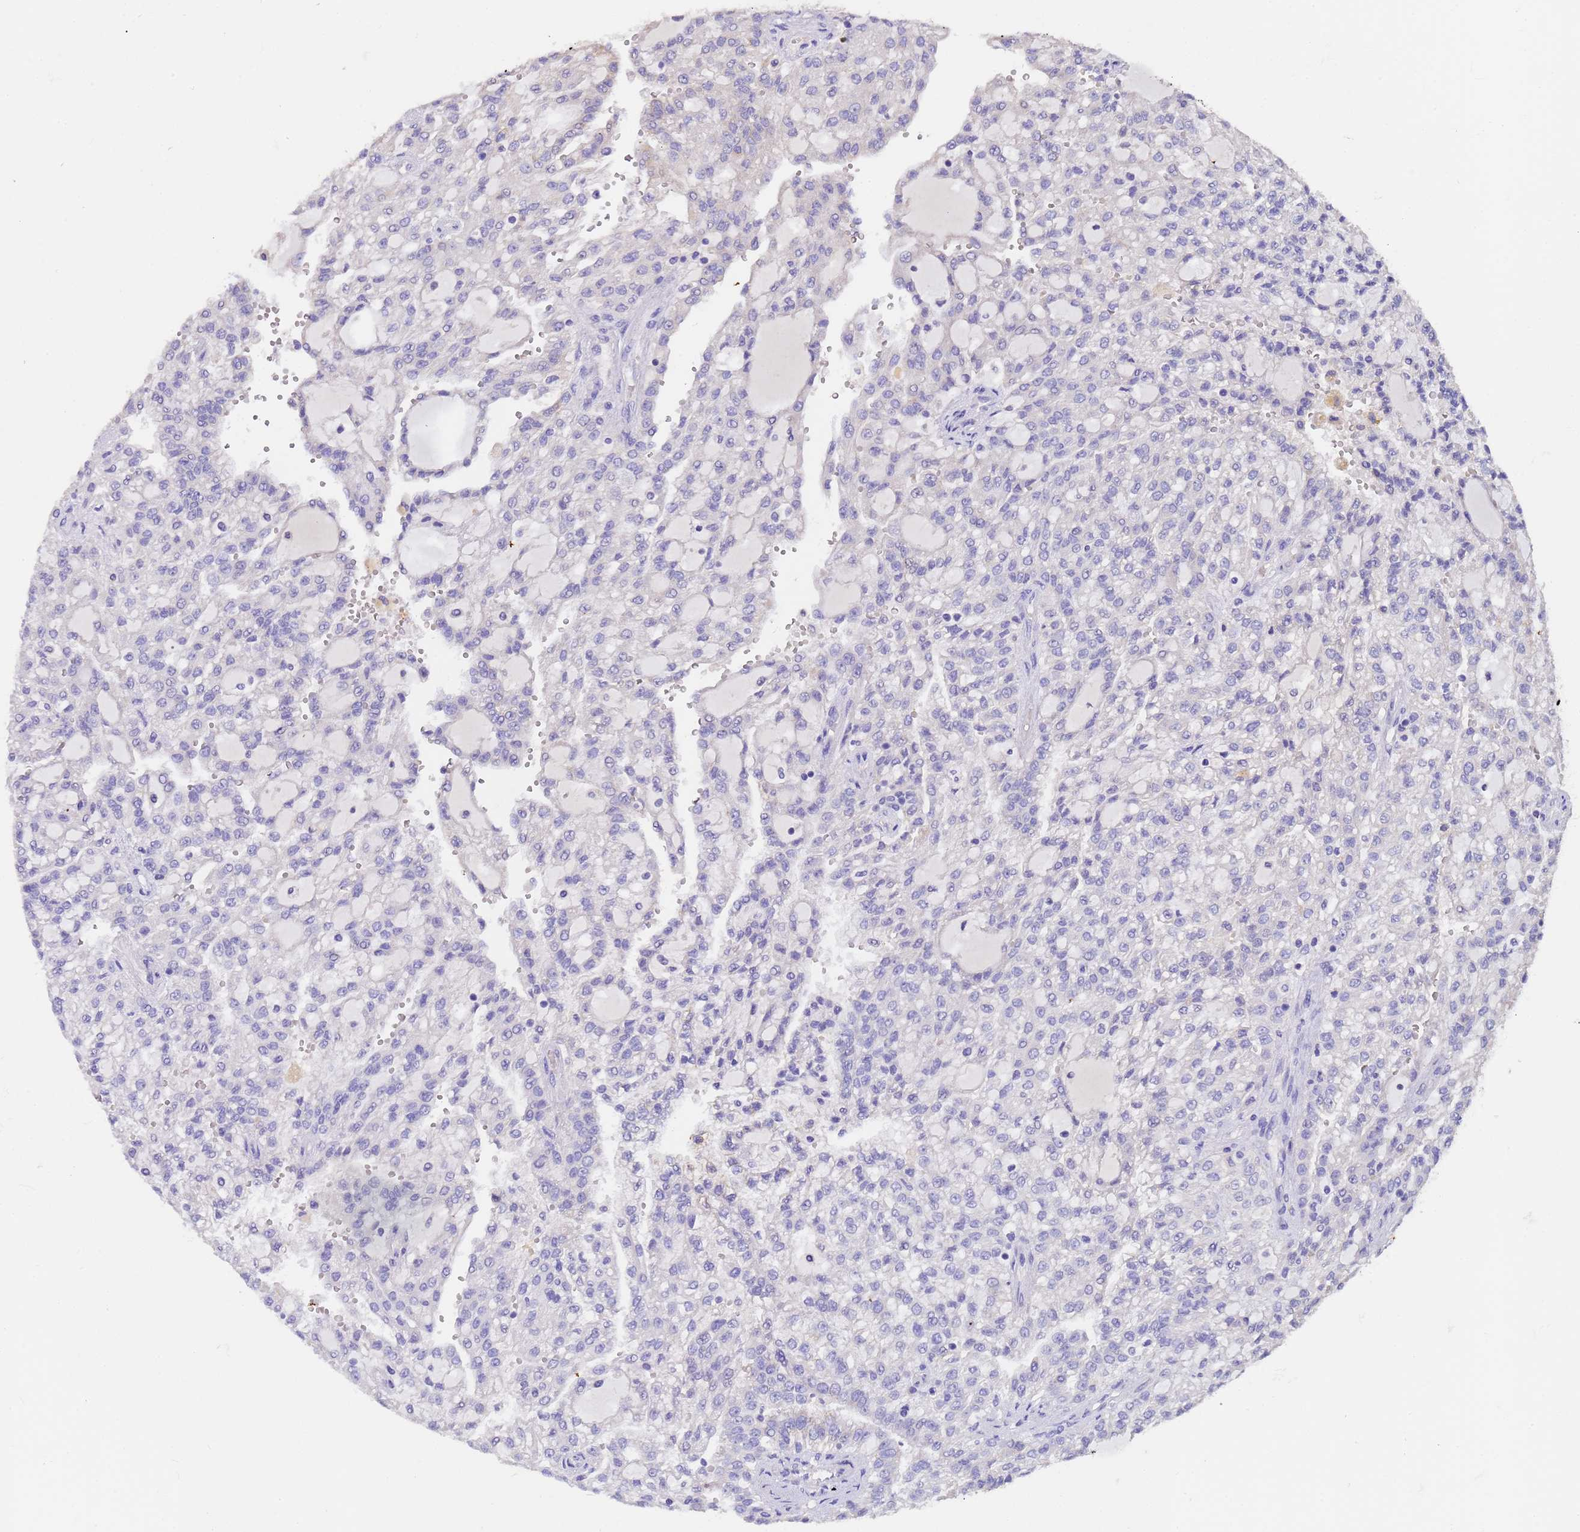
{"staining": {"intensity": "negative", "quantity": "none", "location": "none"}, "tissue": "renal cancer", "cell_type": "Tumor cells", "image_type": "cancer", "snomed": [{"axis": "morphology", "description": "Adenocarcinoma, NOS"}, {"axis": "topography", "description": "Kidney"}], "caption": "Immunohistochemistry of human renal cancer (adenocarcinoma) exhibits no staining in tumor cells.", "gene": "SLC24A3", "patient": {"sex": "male", "age": 63}}